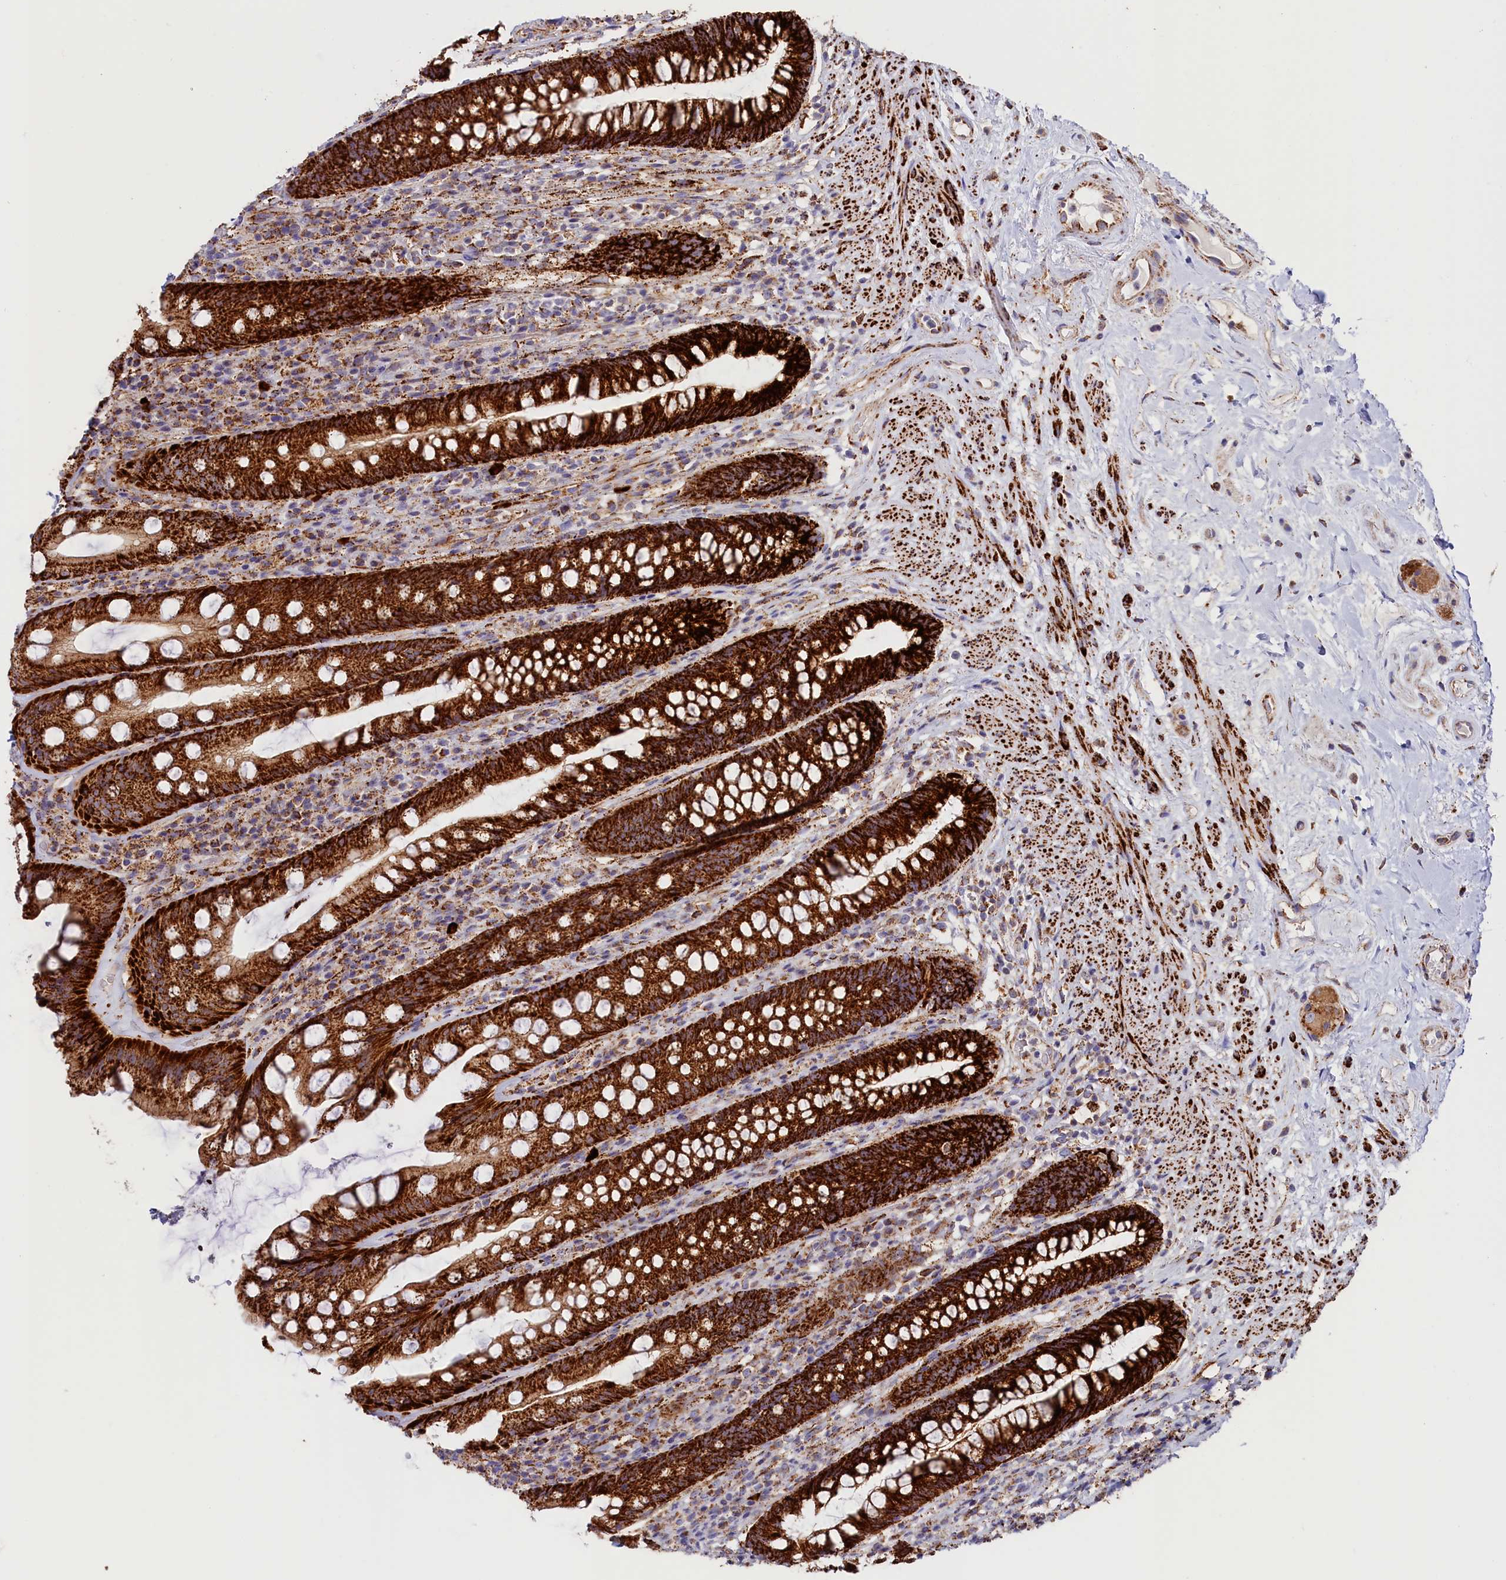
{"staining": {"intensity": "strong", "quantity": ">75%", "location": "cytoplasmic/membranous"}, "tissue": "rectum", "cell_type": "Glandular cells", "image_type": "normal", "snomed": [{"axis": "morphology", "description": "Normal tissue, NOS"}, {"axis": "topography", "description": "Rectum"}], "caption": "This is a histology image of immunohistochemistry staining of benign rectum, which shows strong positivity in the cytoplasmic/membranous of glandular cells.", "gene": "AKTIP", "patient": {"sex": "male", "age": 74}}